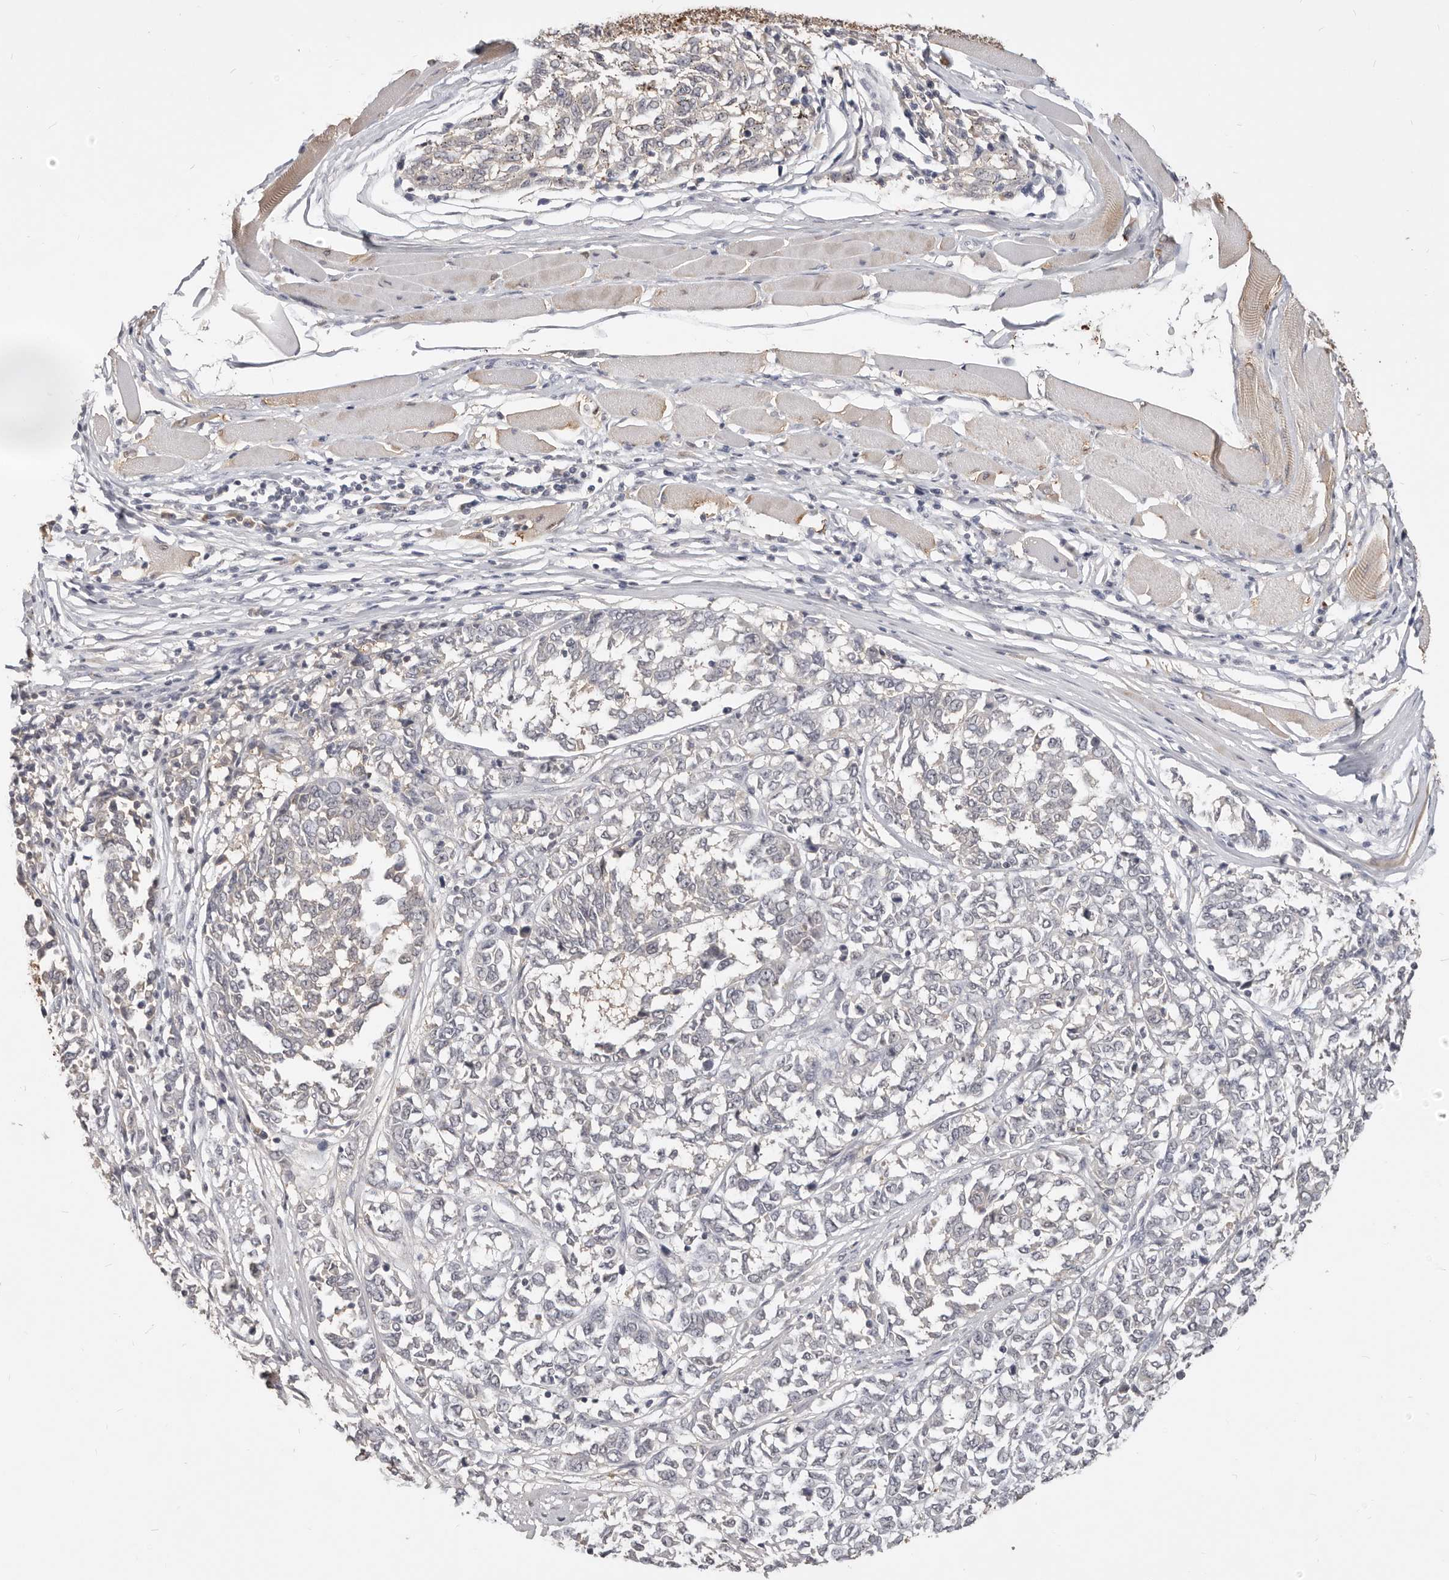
{"staining": {"intensity": "negative", "quantity": "none", "location": "none"}, "tissue": "melanoma", "cell_type": "Tumor cells", "image_type": "cancer", "snomed": [{"axis": "morphology", "description": "Malignant melanoma, NOS"}, {"axis": "topography", "description": "Skin"}], "caption": "The photomicrograph shows no staining of tumor cells in melanoma. (Brightfield microscopy of DAB immunohistochemistry (IHC) at high magnification).", "gene": "TSPAN13", "patient": {"sex": "female", "age": 72}}